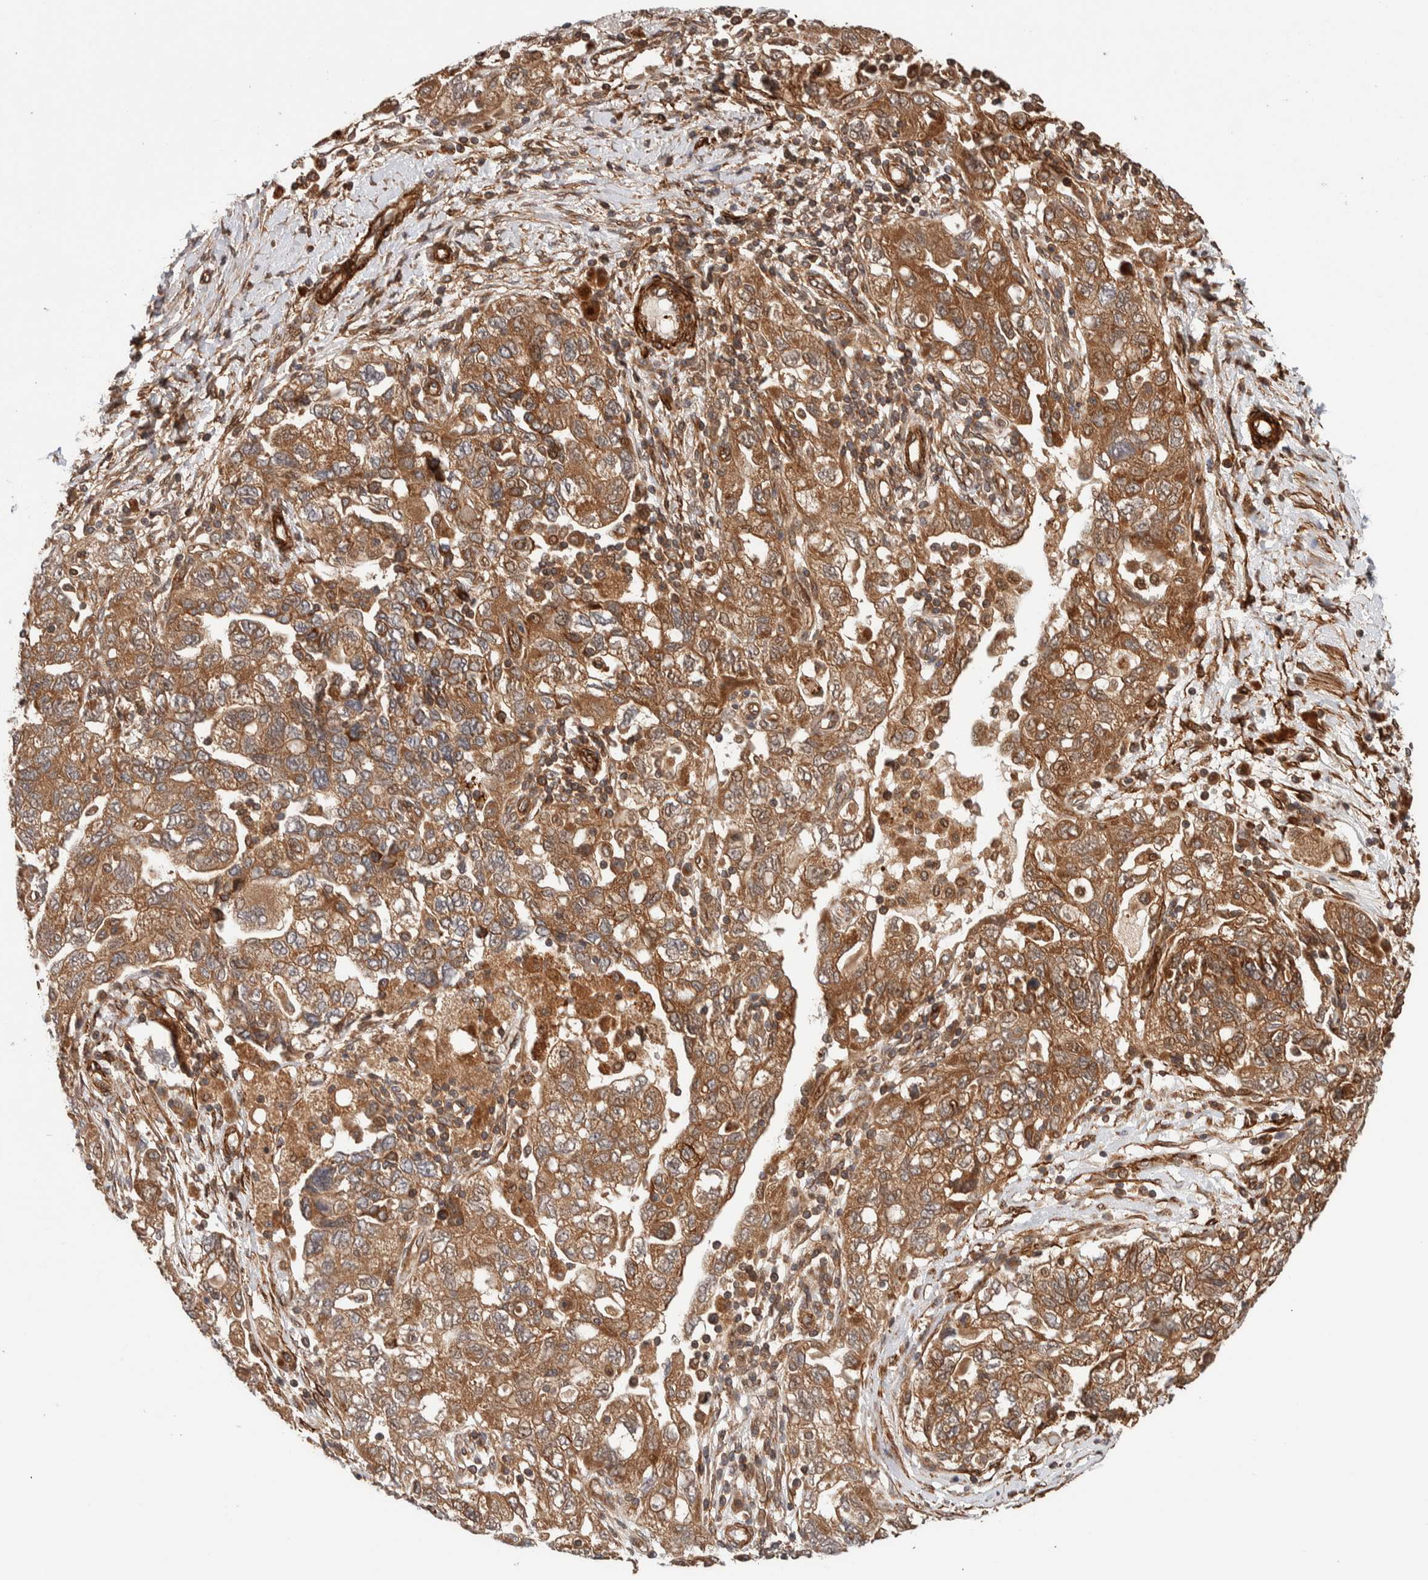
{"staining": {"intensity": "moderate", "quantity": ">75%", "location": "cytoplasmic/membranous"}, "tissue": "ovarian cancer", "cell_type": "Tumor cells", "image_type": "cancer", "snomed": [{"axis": "morphology", "description": "Carcinoma, NOS"}, {"axis": "morphology", "description": "Cystadenocarcinoma, serous, NOS"}, {"axis": "topography", "description": "Ovary"}], "caption": "Immunohistochemical staining of human ovarian cancer (serous cystadenocarcinoma) displays medium levels of moderate cytoplasmic/membranous staining in approximately >75% of tumor cells. (Brightfield microscopy of DAB IHC at high magnification).", "gene": "SYNRG", "patient": {"sex": "female", "age": 69}}